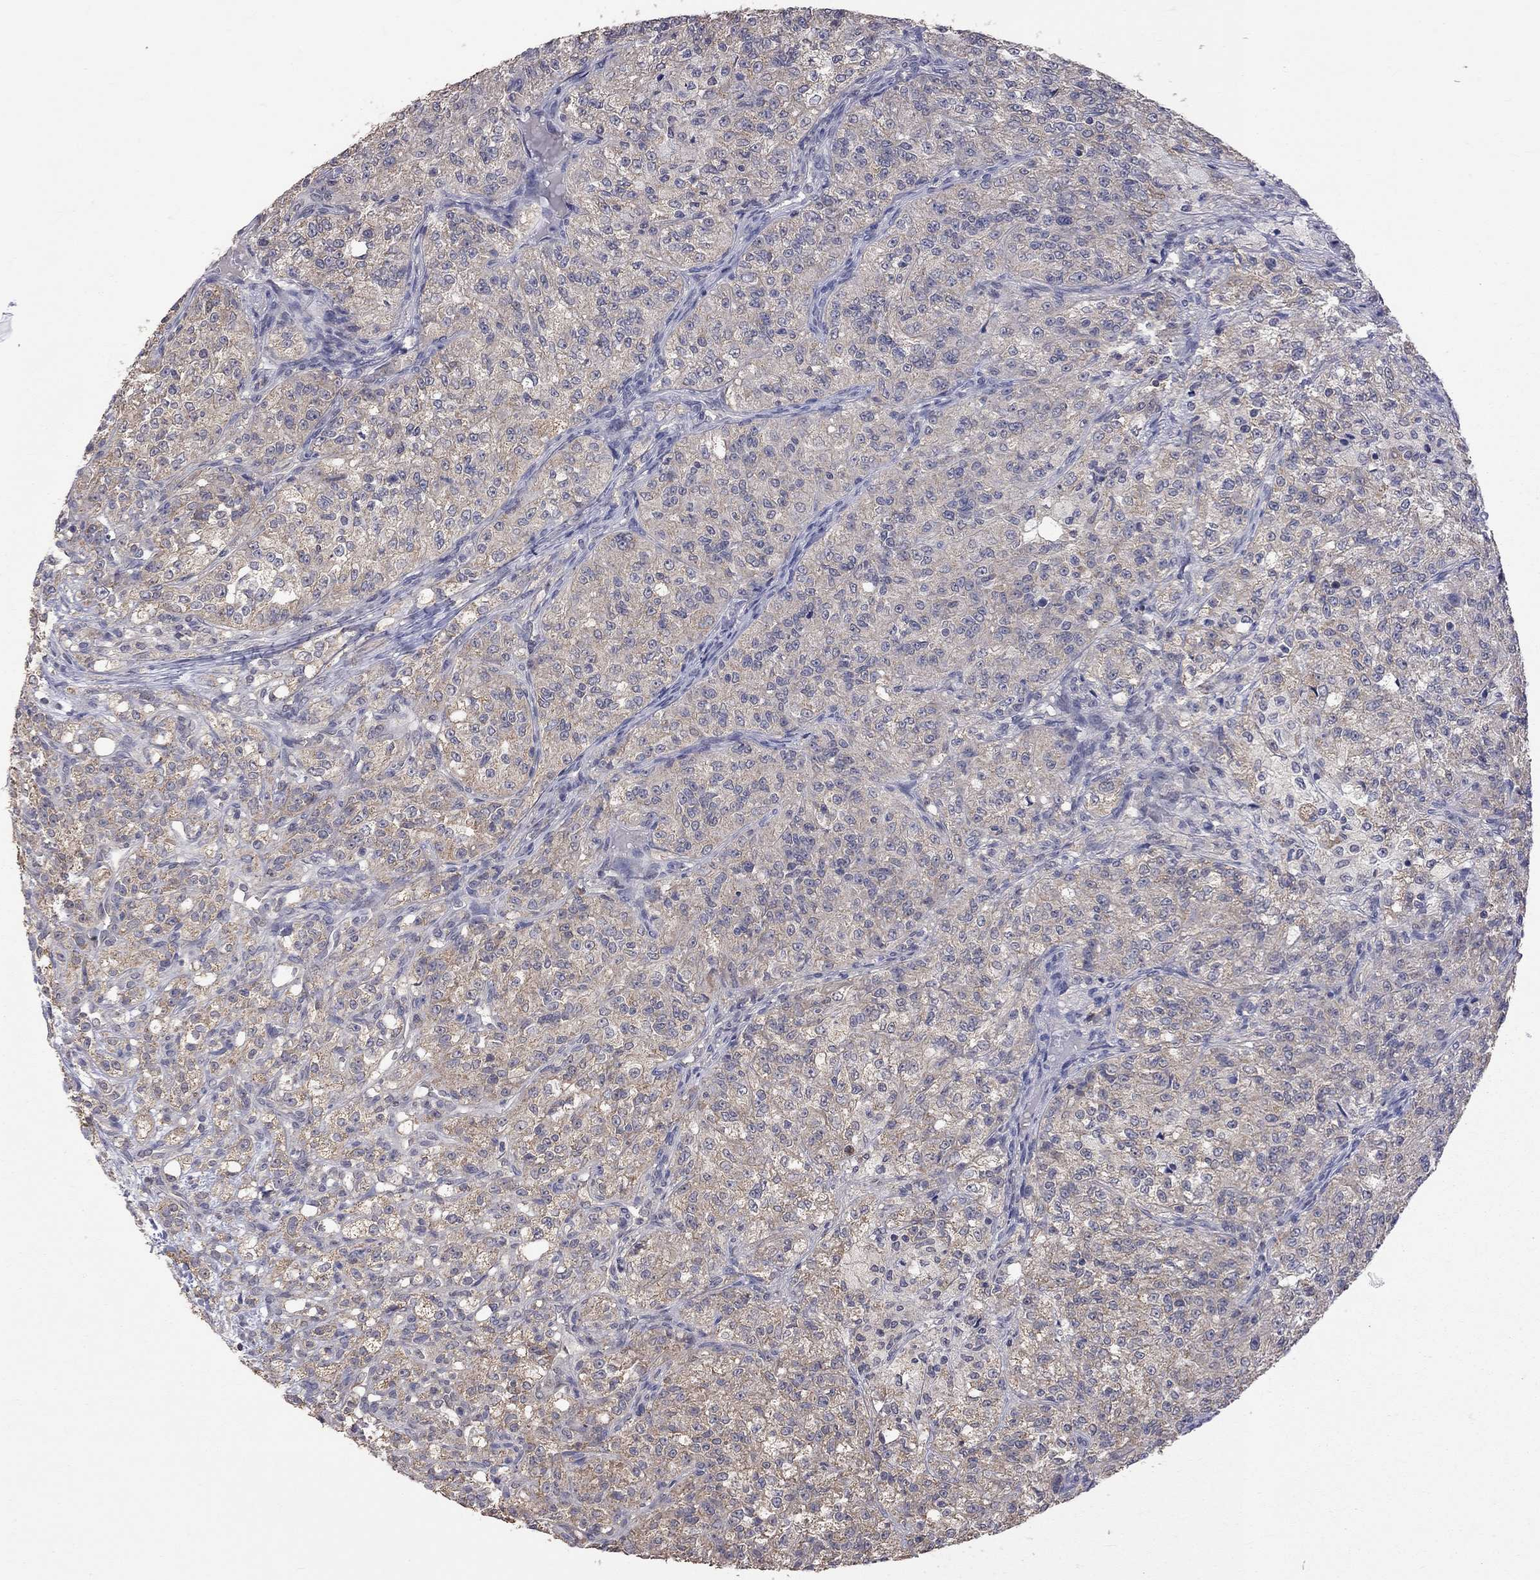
{"staining": {"intensity": "weak", "quantity": ">75%", "location": "cytoplasmic/membranous"}, "tissue": "renal cancer", "cell_type": "Tumor cells", "image_type": "cancer", "snomed": [{"axis": "morphology", "description": "Adenocarcinoma, NOS"}, {"axis": "topography", "description": "Kidney"}], "caption": "Immunohistochemistry of human renal cancer reveals low levels of weak cytoplasmic/membranous positivity in approximately >75% of tumor cells.", "gene": "HTR6", "patient": {"sex": "female", "age": 63}}